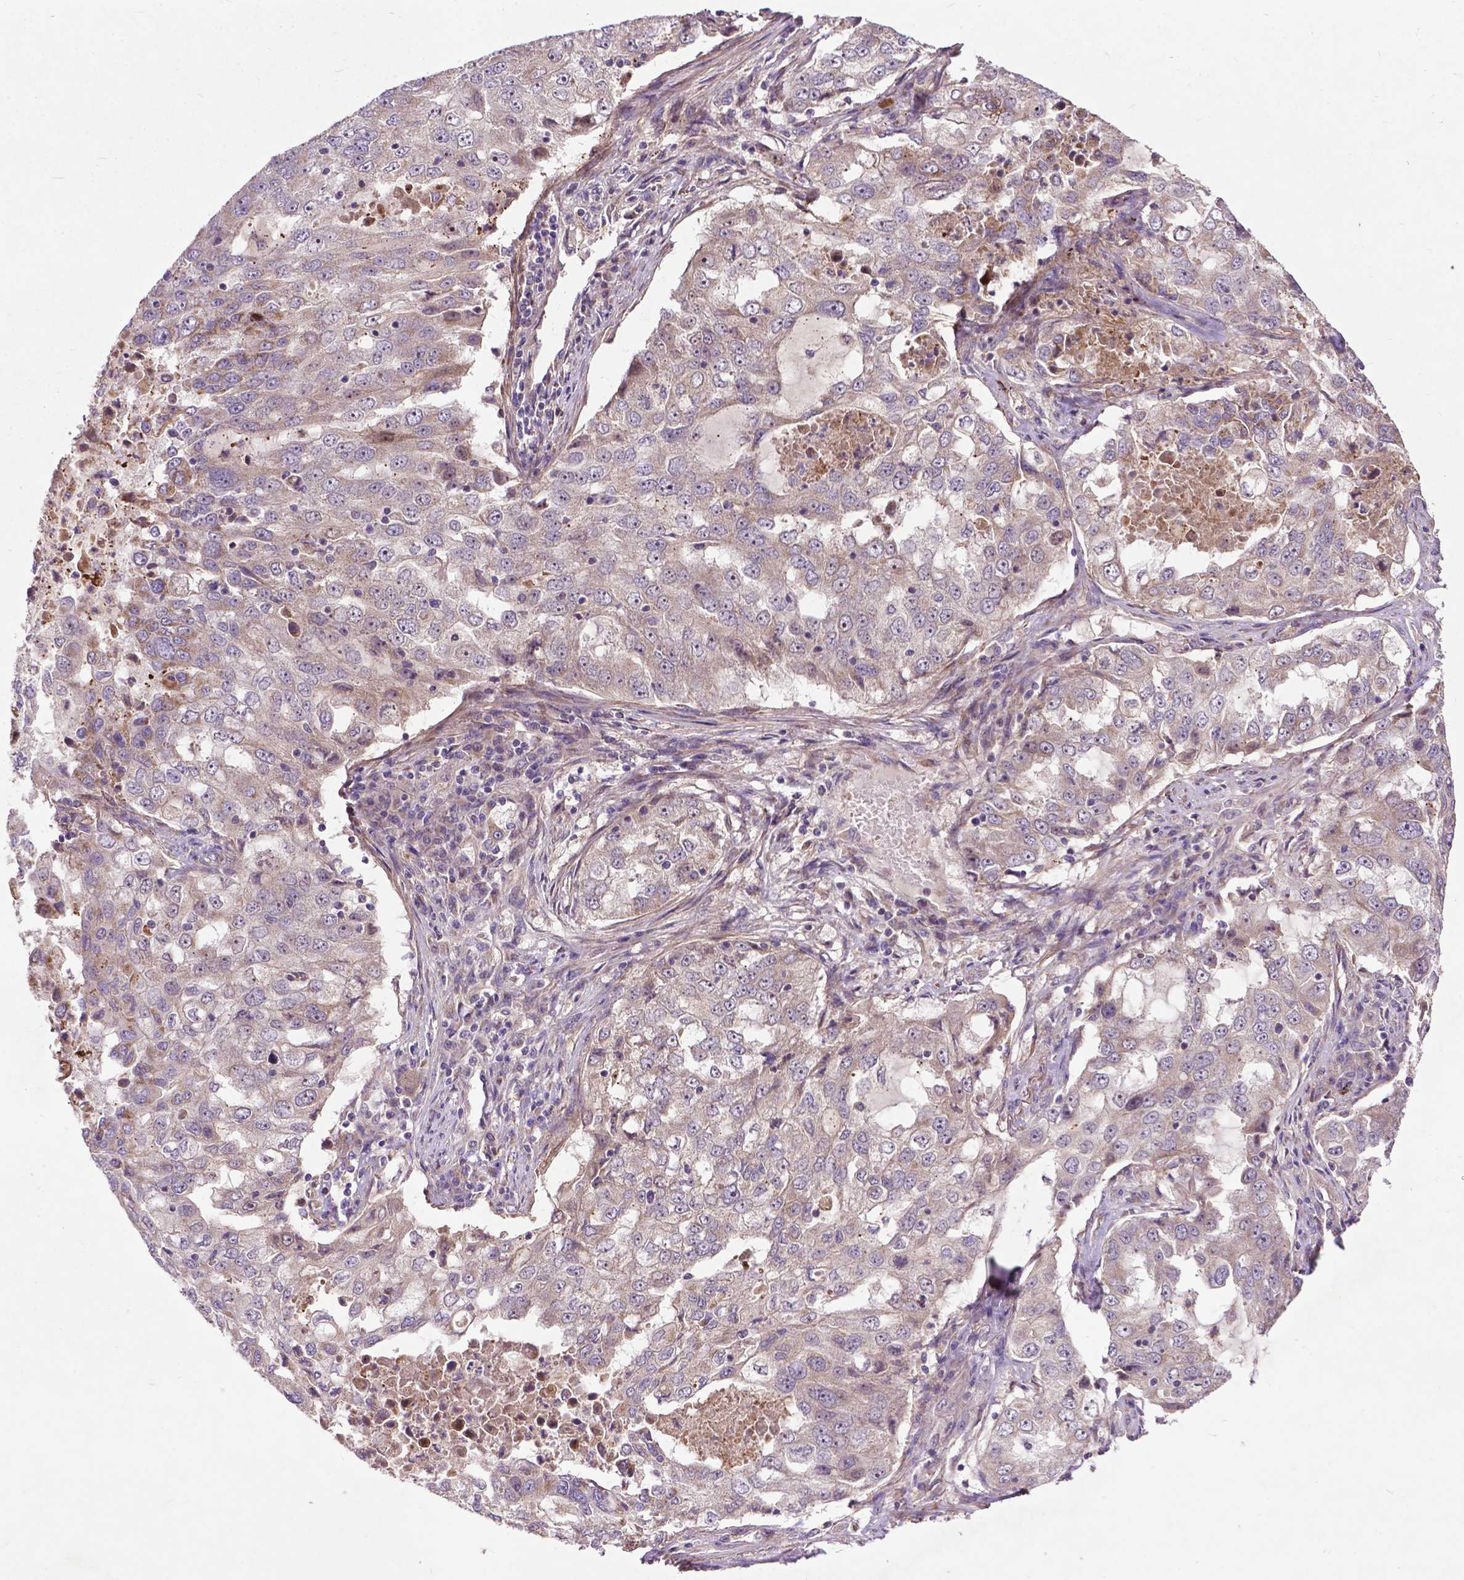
{"staining": {"intensity": "weak", "quantity": "<25%", "location": "cytoplasmic/membranous"}, "tissue": "lung cancer", "cell_type": "Tumor cells", "image_type": "cancer", "snomed": [{"axis": "morphology", "description": "Adenocarcinoma, NOS"}, {"axis": "topography", "description": "Lung"}], "caption": "Photomicrograph shows no protein staining in tumor cells of adenocarcinoma (lung) tissue. (Stains: DAB (3,3'-diaminobenzidine) immunohistochemistry (IHC) with hematoxylin counter stain, Microscopy: brightfield microscopy at high magnification).", "gene": "PARP3", "patient": {"sex": "female", "age": 61}}